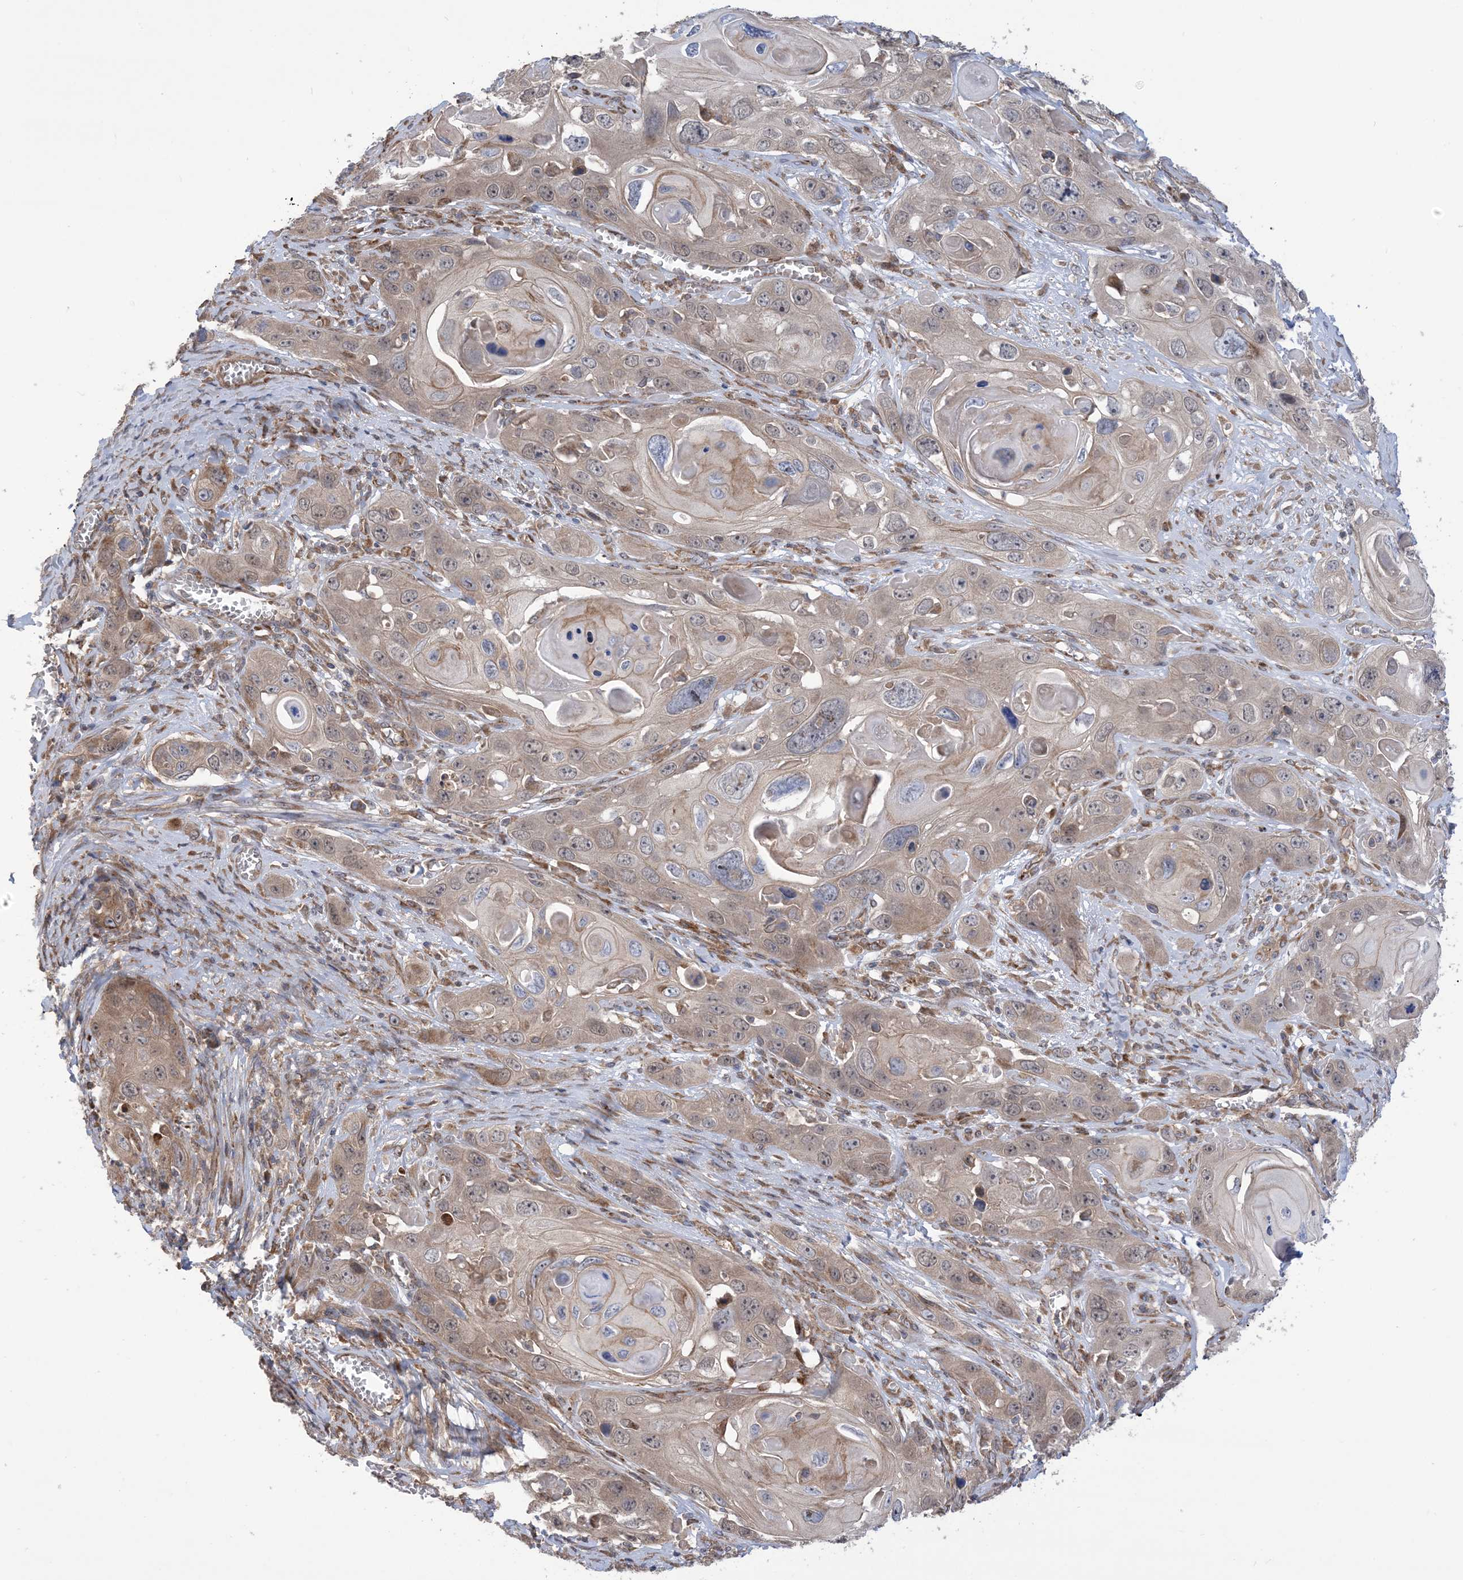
{"staining": {"intensity": "moderate", "quantity": "25%-75%", "location": "cytoplasmic/membranous"}, "tissue": "skin cancer", "cell_type": "Tumor cells", "image_type": "cancer", "snomed": [{"axis": "morphology", "description": "Squamous cell carcinoma, NOS"}, {"axis": "topography", "description": "Skin"}], "caption": "Immunohistochemical staining of human skin cancer (squamous cell carcinoma) displays moderate cytoplasmic/membranous protein positivity in approximately 25%-75% of tumor cells. (DAB (3,3'-diaminobenzidine) = brown stain, brightfield microscopy at high magnification).", "gene": "CLEC16A", "patient": {"sex": "male", "age": 55}}